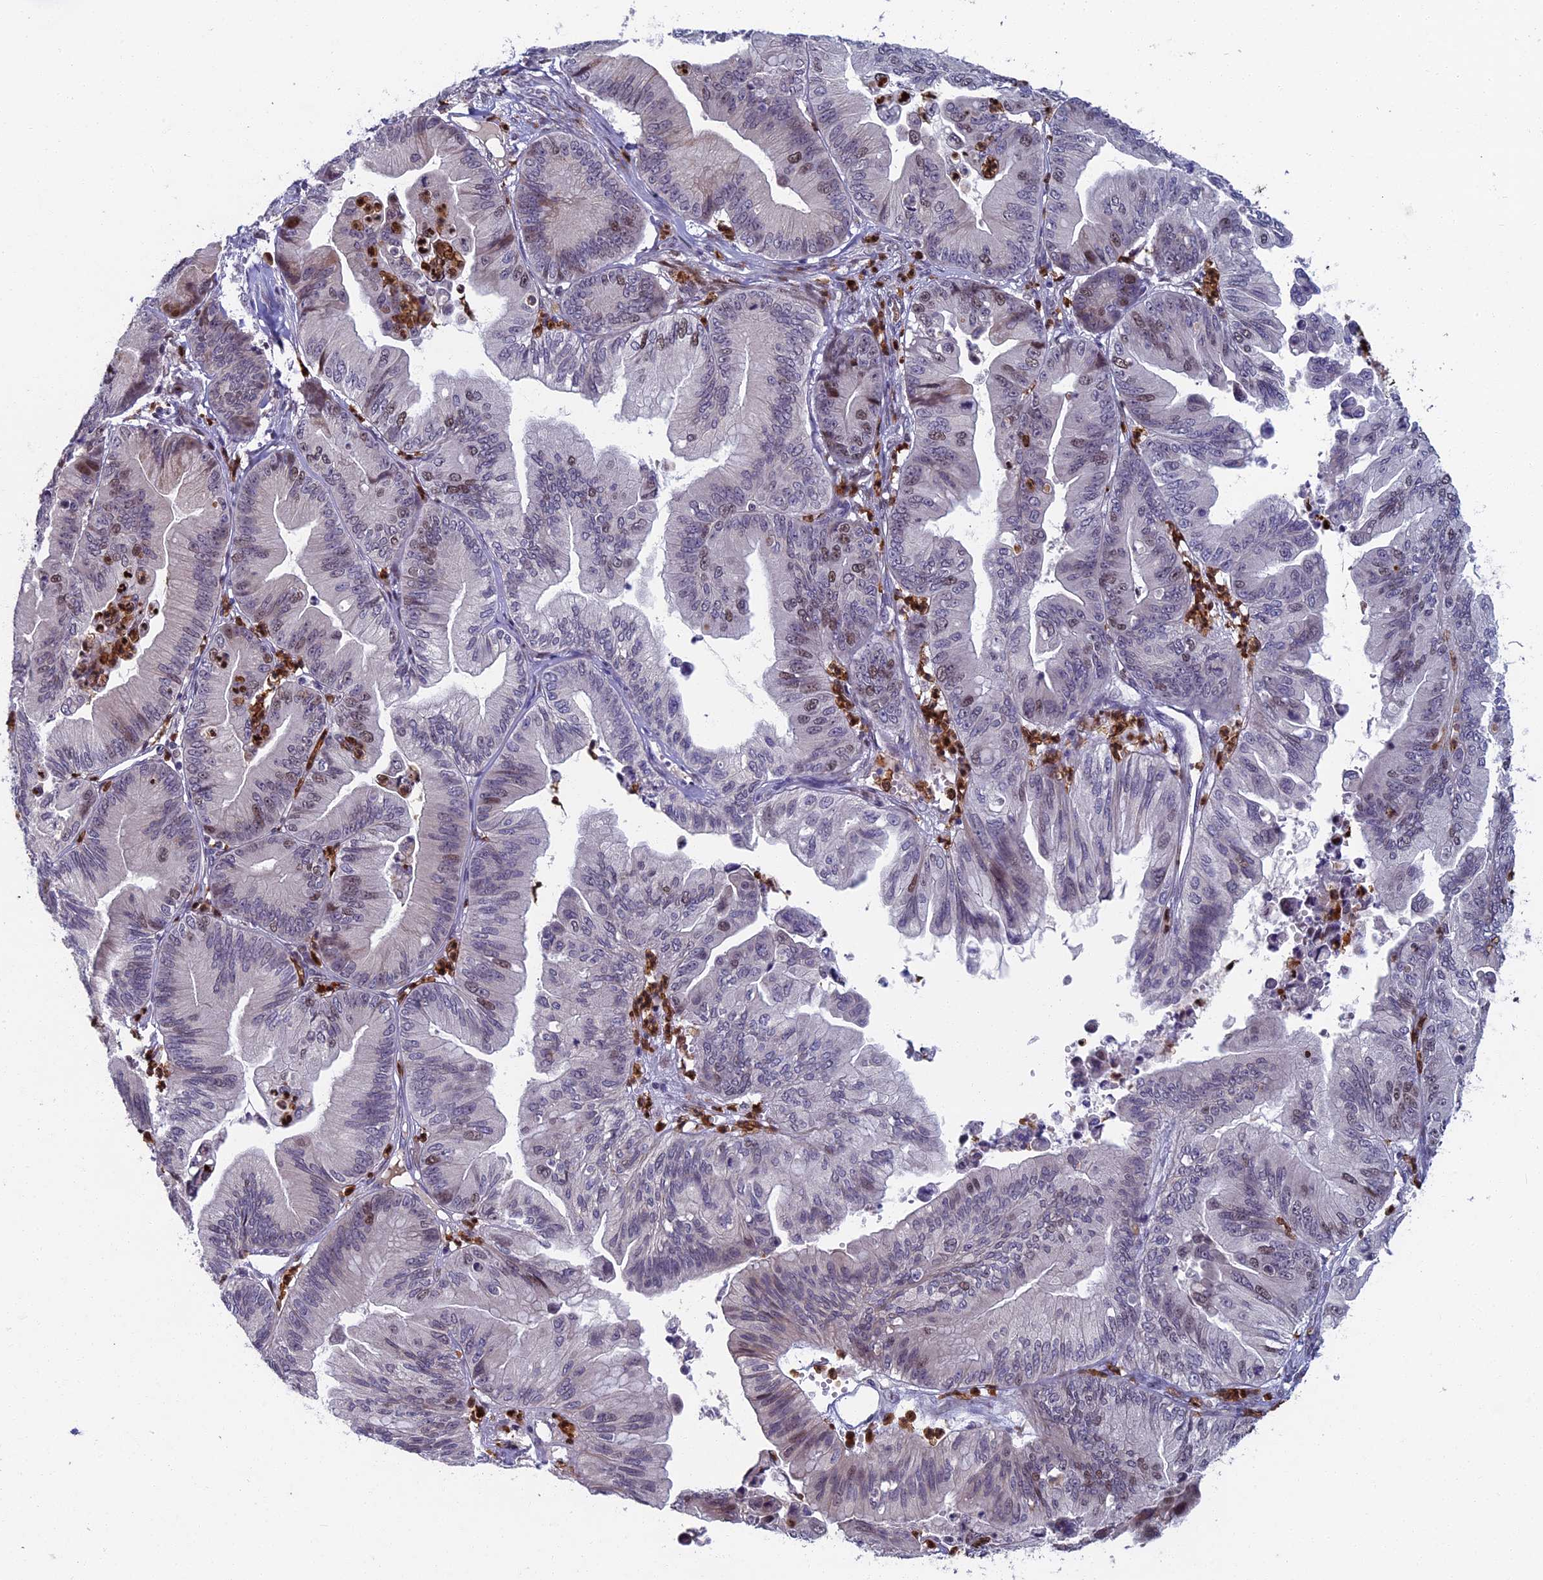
{"staining": {"intensity": "weak", "quantity": "<25%", "location": "nuclear"}, "tissue": "ovarian cancer", "cell_type": "Tumor cells", "image_type": "cancer", "snomed": [{"axis": "morphology", "description": "Cystadenocarcinoma, mucinous, NOS"}, {"axis": "topography", "description": "Ovary"}], "caption": "High power microscopy histopathology image of an immunohistochemistry (IHC) photomicrograph of ovarian cancer, revealing no significant staining in tumor cells.", "gene": "LIG1", "patient": {"sex": "female", "age": 71}}